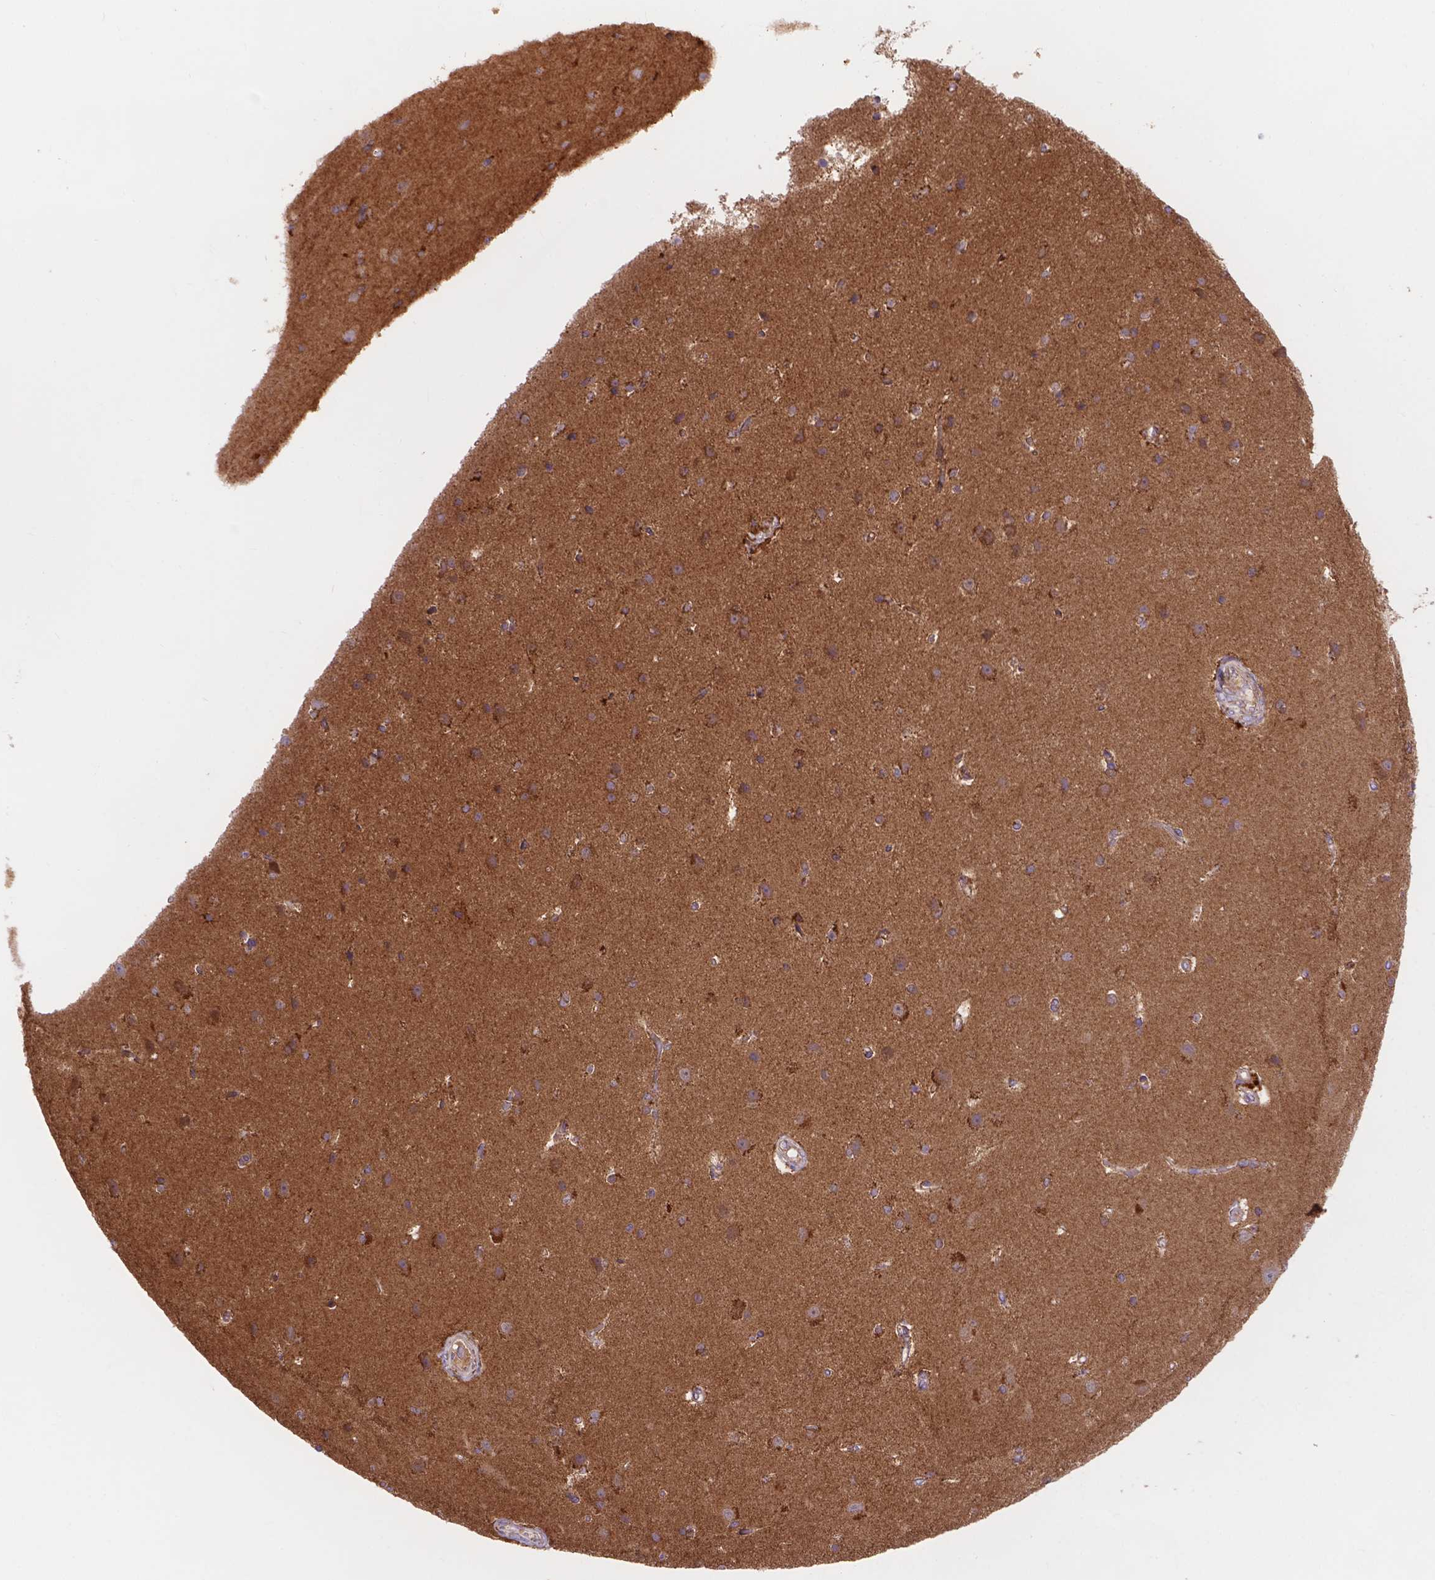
{"staining": {"intensity": "weak", "quantity": "<25%", "location": "cytoplasmic/membranous"}, "tissue": "cerebral cortex", "cell_type": "Endothelial cells", "image_type": "normal", "snomed": [{"axis": "morphology", "description": "Normal tissue, NOS"}, {"axis": "topography", "description": "Cerebral cortex"}], "caption": "Immunohistochemical staining of unremarkable cerebral cortex demonstrates no significant expression in endothelial cells. Nuclei are stained in blue.", "gene": "AK3", "patient": {"sex": "male", "age": 37}}